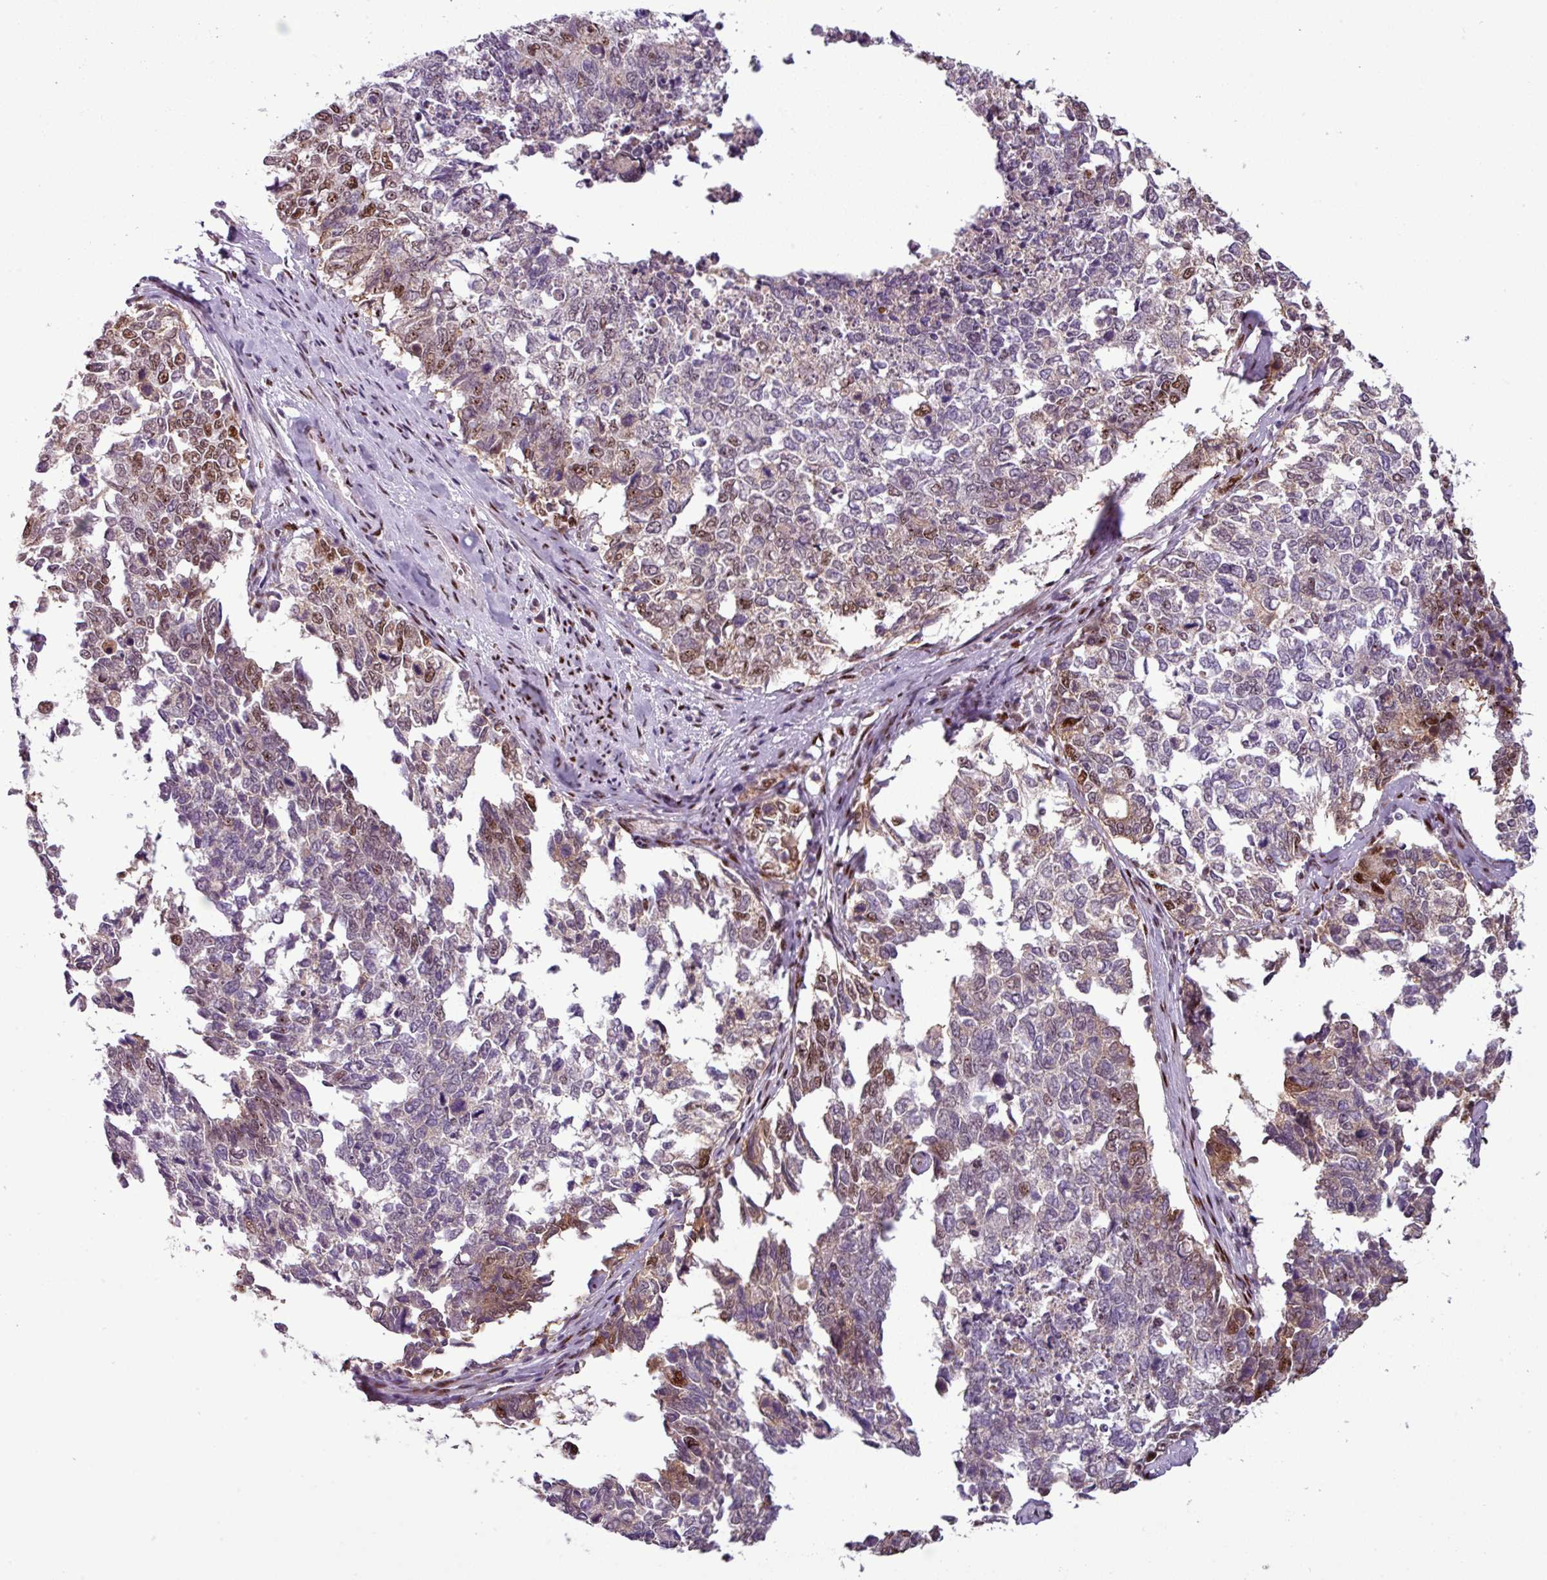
{"staining": {"intensity": "moderate", "quantity": "25%-75%", "location": "nuclear"}, "tissue": "cervical cancer", "cell_type": "Tumor cells", "image_type": "cancer", "snomed": [{"axis": "morphology", "description": "Squamous cell carcinoma, NOS"}, {"axis": "topography", "description": "Cervix"}], "caption": "Protein analysis of cervical cancer tissue shows moderate nuclear positivity in approximately 25%-75% of tumor cells. The staining was performed using DAB (3,3'-diaminobenzidine) to visualize the protein expression in brown, while the nuclei were stained in blue with hematoxylin (Magnification: 20x).", "gene": "IRF2BPL", "patient": {"sex": "female", "age": 63}}